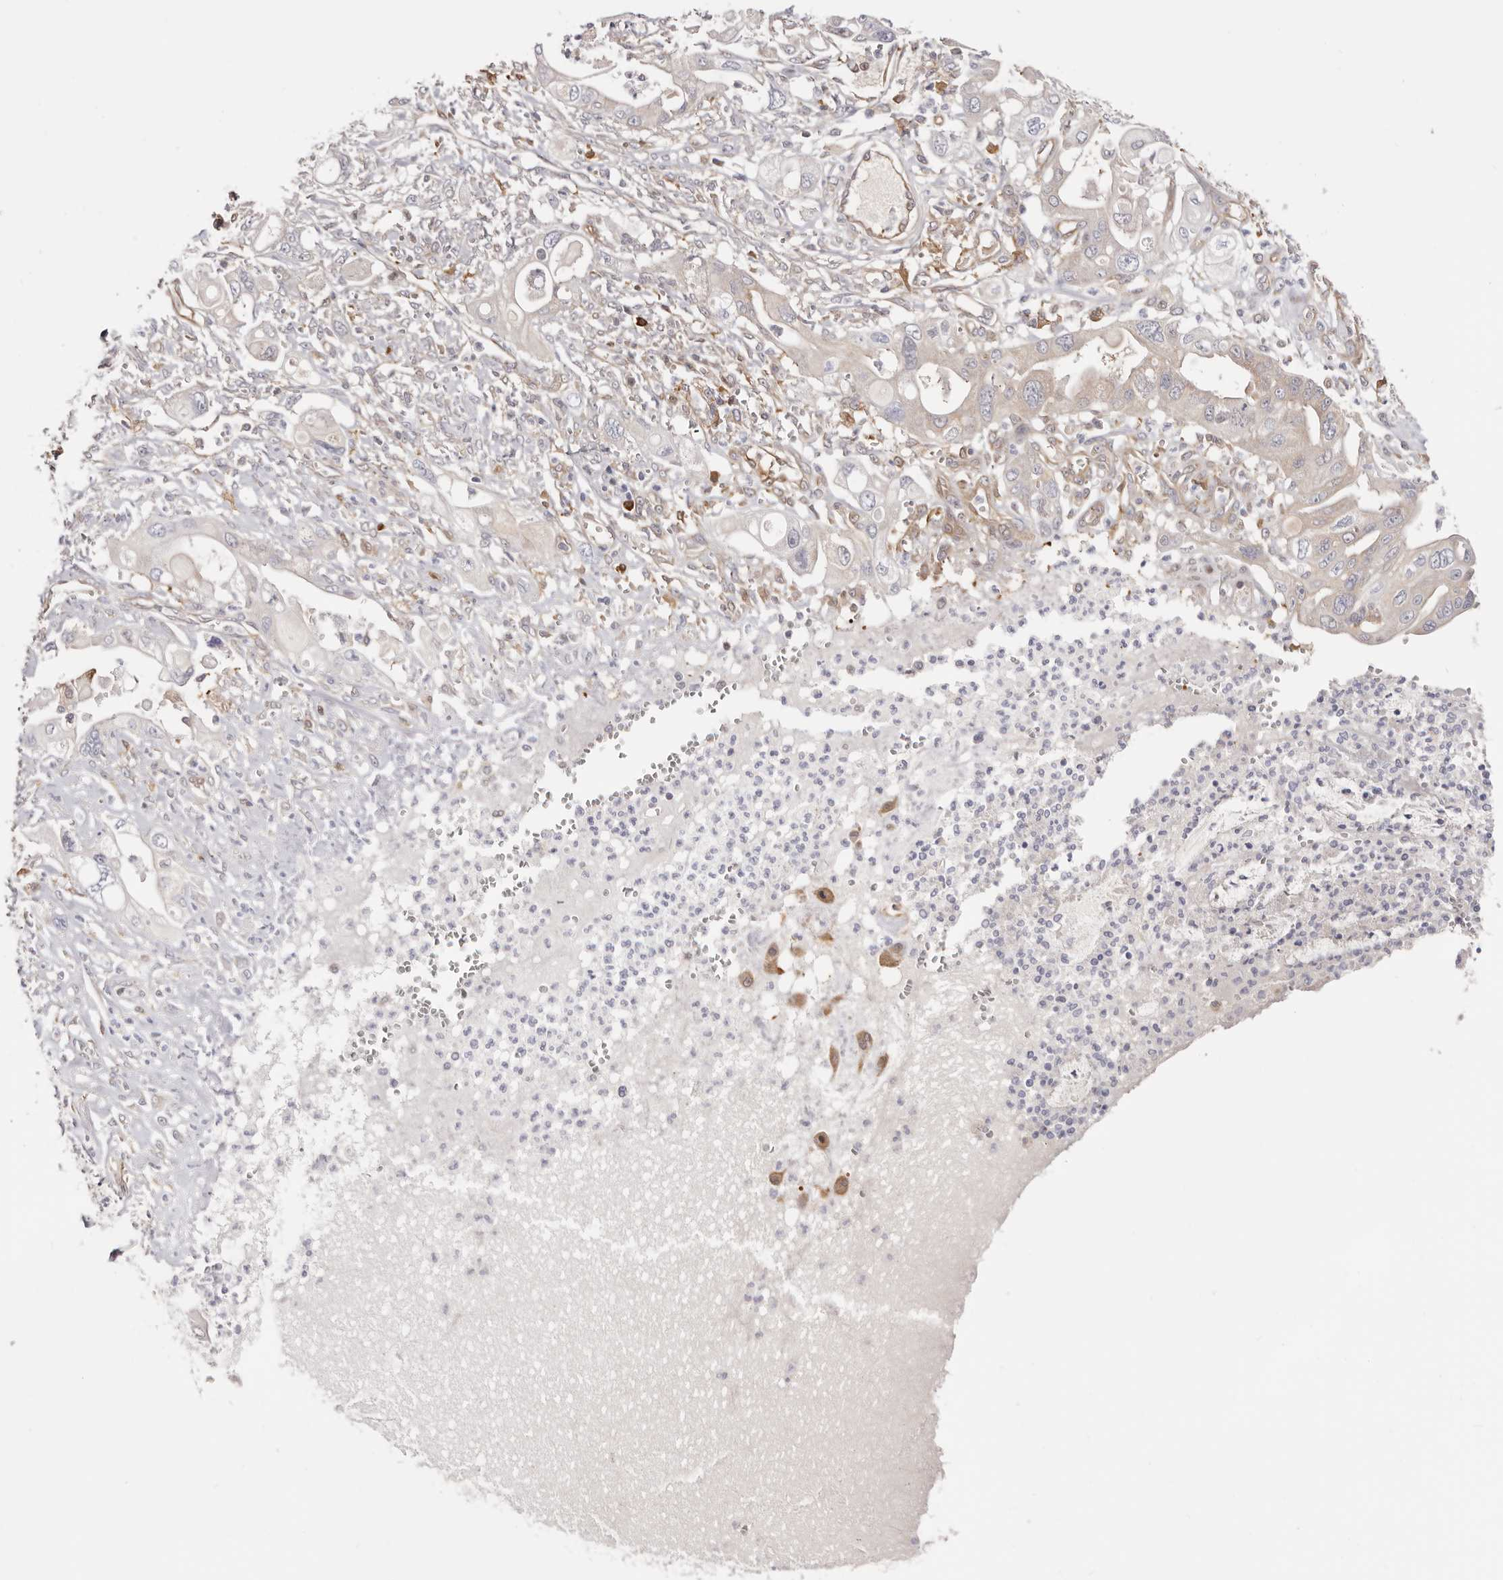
{"staining": {"intensity": "negative", "quantity": "none", "location": "none"}, "tissue": "pancreatic cancer", "cell_type": "Tumor cells", "image_type": "cancer", "snomed": [{"axis": "morphology", "description": "Adenocarcinoma, NOS"}, {"axis": "topography", "description": "Pancreas"}], "caption": "Tumor cells are negative for brown protein staining in pancreatic adenocarcinoma.", "gene": "LAP3", "patient": {"sex": "male", "age": 68}}